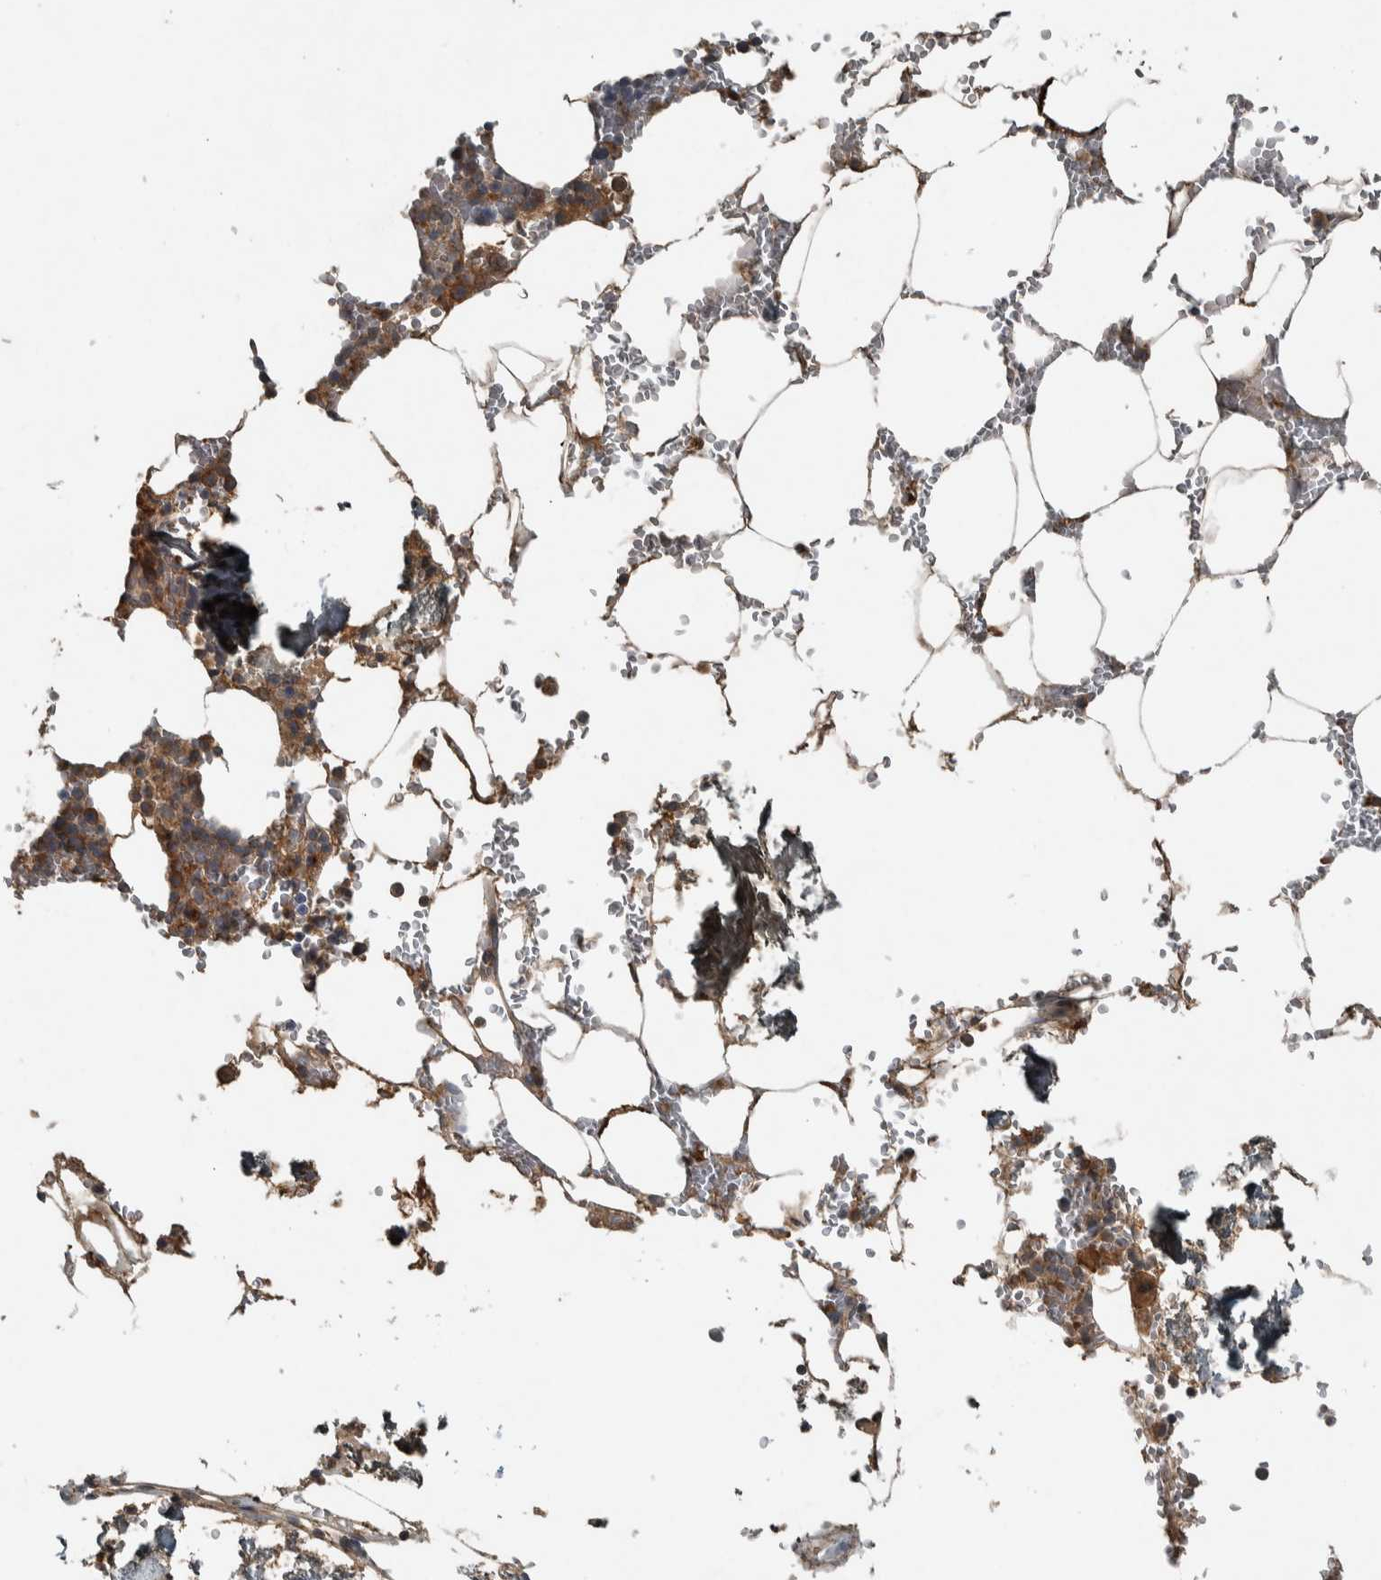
{"staining": {"intensity": "moderate", "quantity": "25%-75%", "location": "cytoplasmic/membranous"}, "tissue": "bone marrow", "cell_type": "Hematopoietic cells", "image_type": "normal", "snomed": [{"axis": "morphology", "description": "Normal tissue, NOS"}, {"axis": "topography", "description": "Bone marrow"}], "caption": "This is a histology image of immunohistochemistry staining of normal bone marrow, which shows moderate expression in the cytoplasmic/membranous of hematopoietic cells.", "gene": "CLCN2", "patient": {"sex": "male", "age": 70}}